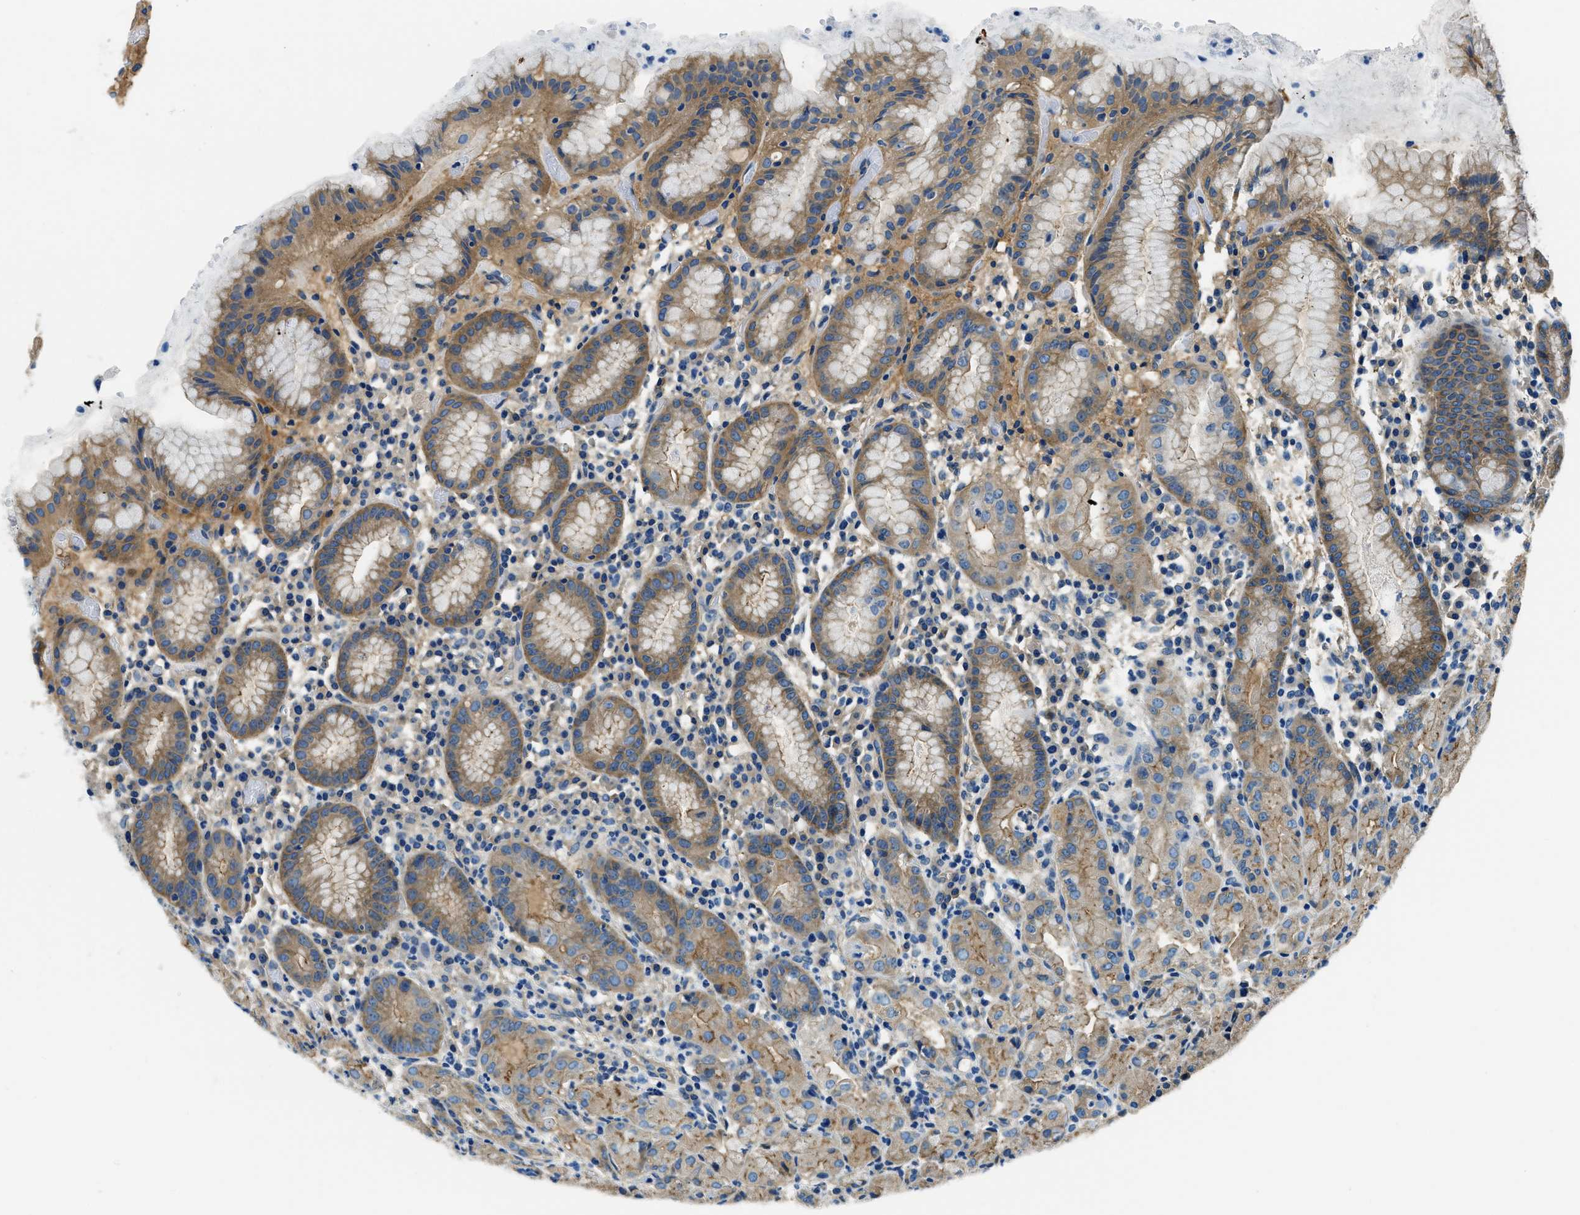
{"staining": {"intensity": "moderate", "quantity": "25%-75%", "location": "cytoplasmic/membranous"}, "tissue": "stomach", "cell_type": "Glandular cells", "image_type": "normal", "snomed": [{"axis": "morphology", "description": "Normal tissue, NOS"}, {"axis": "topography", "description": "Stomach"}, {"axis": "topography", "description": "Stomach, lower"}], "caption": "IHC (DAB) staining of unremarkable stomach reveals moderate cytoplasmic/membranous protein positivity in approximately 25%-75% of glandular cells.", "gene": "TWF1", "patient": {"sex": "female", "age": 75}}